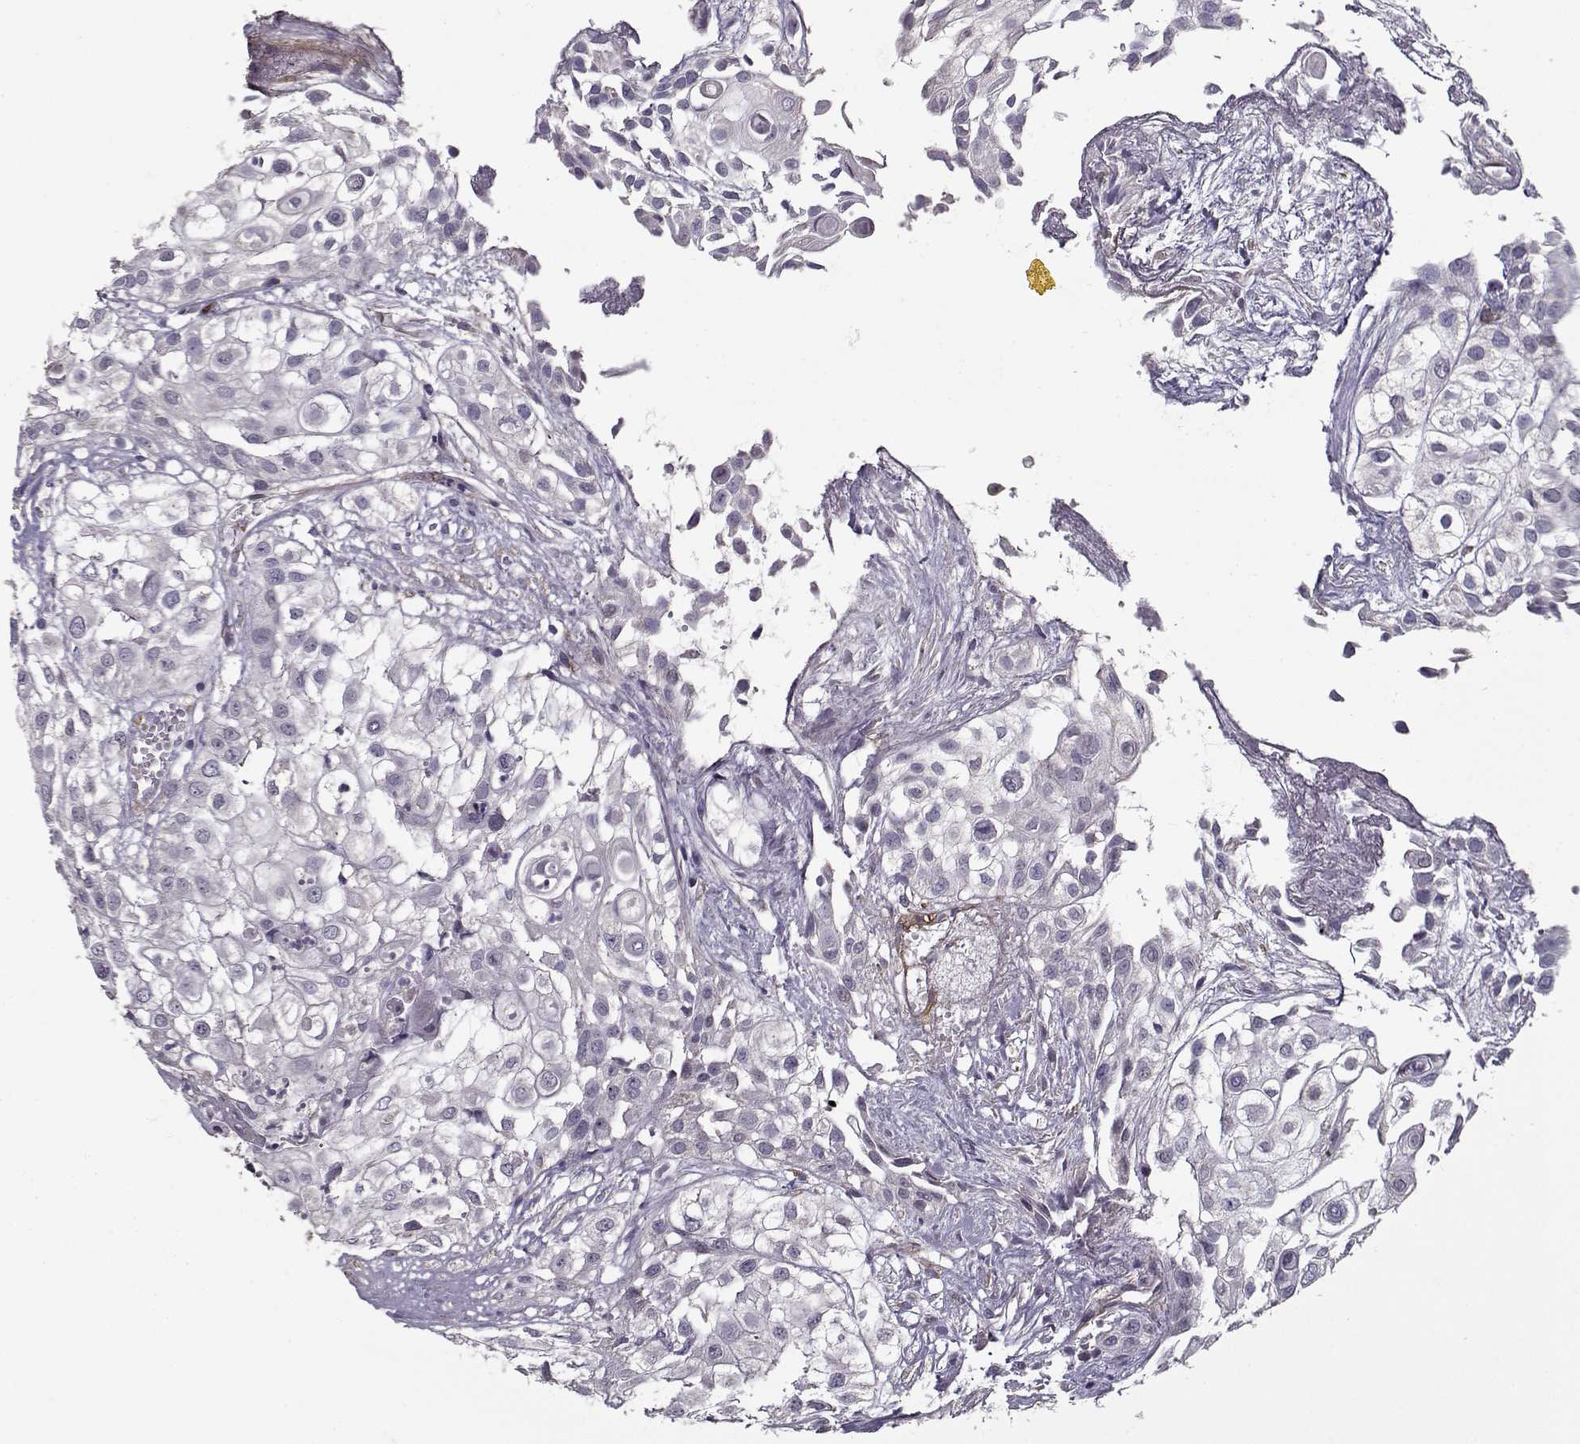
{"staining": {"intensity": "negative", "quantity": "none", "location": "none"}, "tissue": "urothelial cancer", "cell_type": "Tumor cells", "image_type": "cancer", "snomed": [{"axis": "morphology", "description": "Urothelial carcinoma, High grade"}, {"axis": "topography", "description": "Urinary bladder"}], "caption": "Immunohistochemical staining of human urothelial cancer reveals no significant staining in tumor cells.", "gene": "LAMA2", "patient": {"sex": "female", "age": 79}}